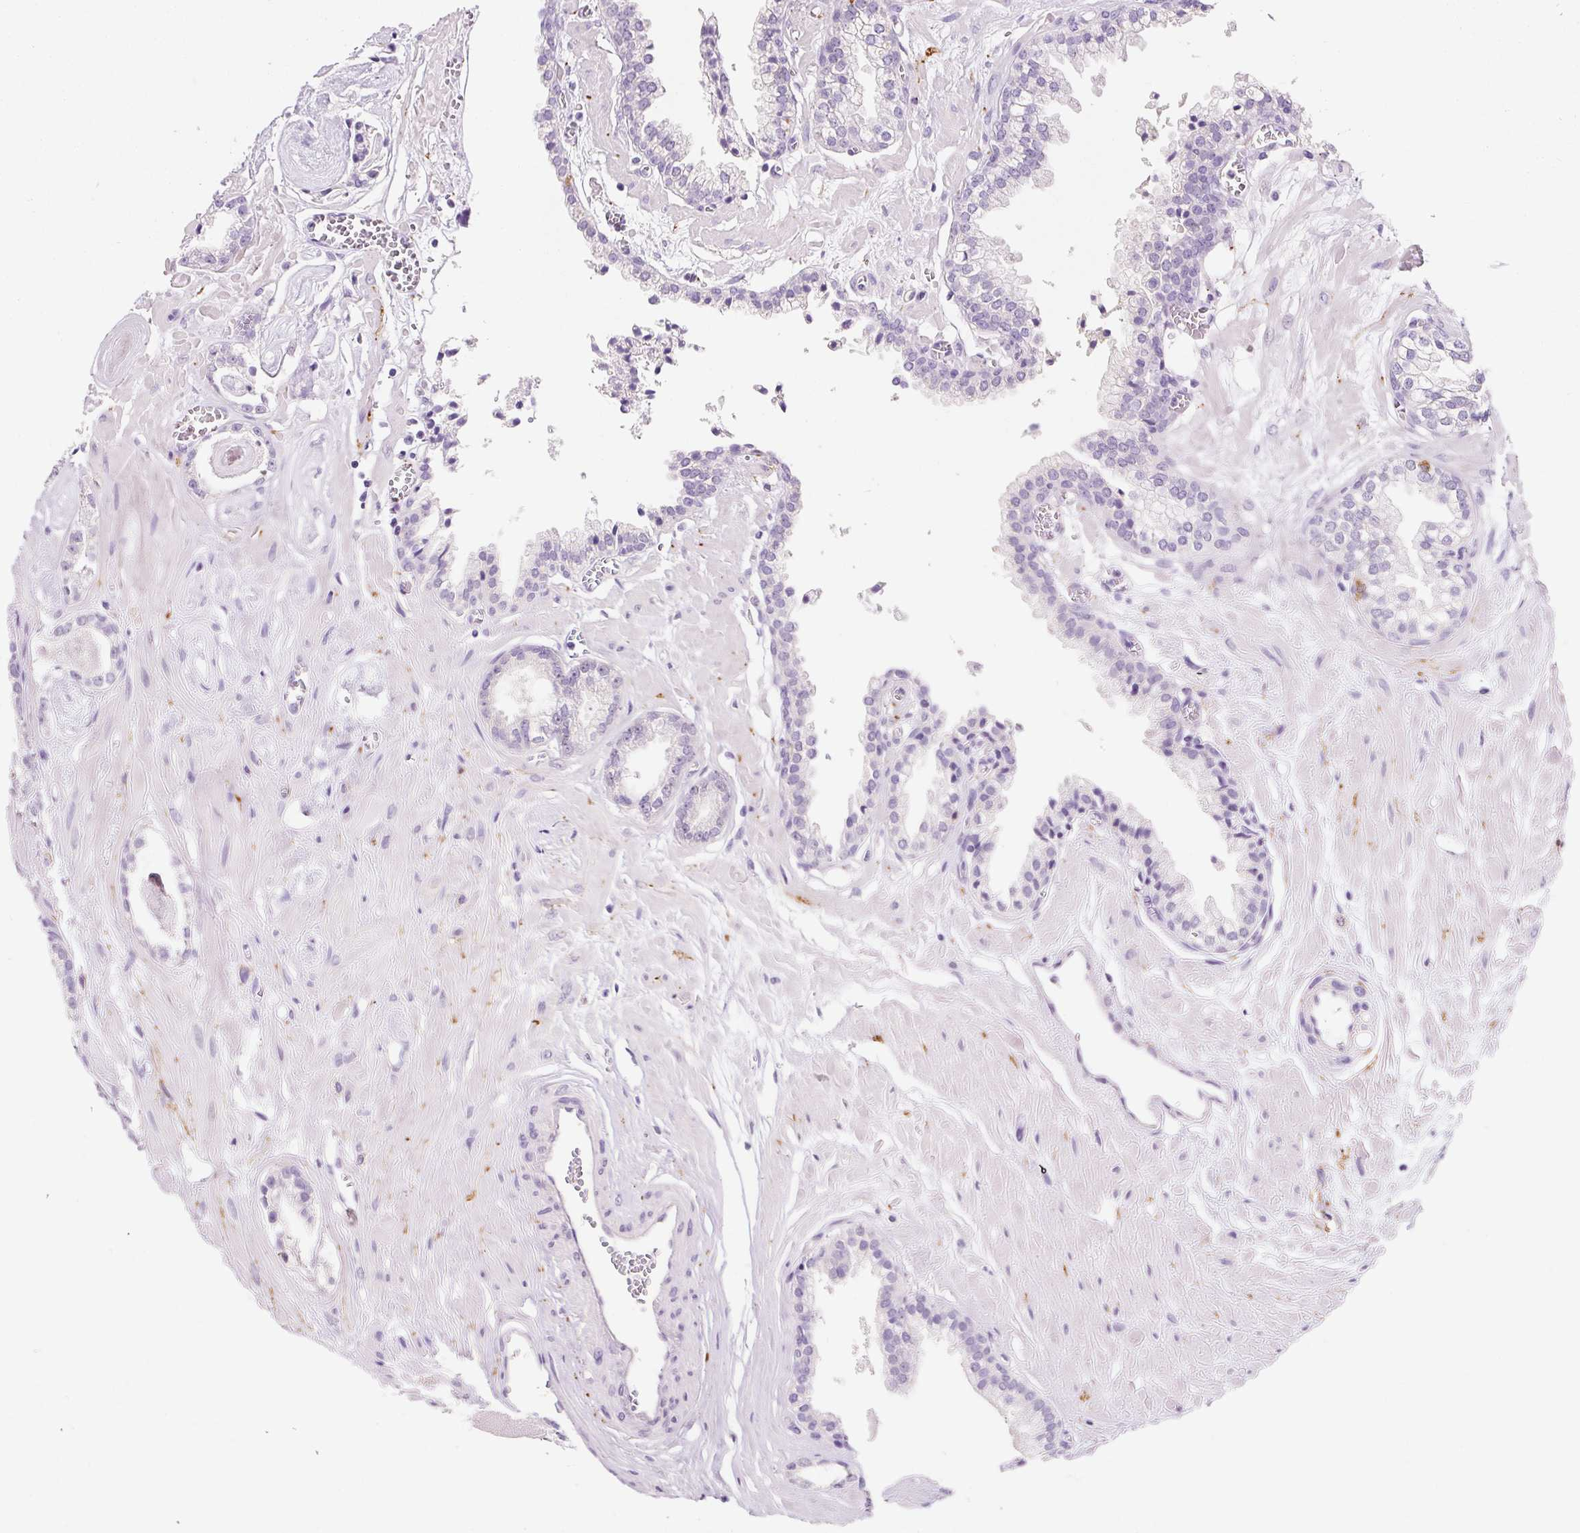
{"staining": {"intensity": "negative", "quantity": "none", "location": "none"}, "tissue": "prostate cancer", "cell_type": "Tumor cells", "image_type": "cancer", "snomed": [{"axis": "morphology", "description": "Adenocarcinoma, Low grade"}, {"axis": "topography", "description": "Prostate"}], "caption": "Immunohistochemistry photomicrograph of human prostate cancer stained for a protein (brown), which shows no expression in tumor cells.", "gene": "SYP", "patient": {"sex": "male", "age": 60}}